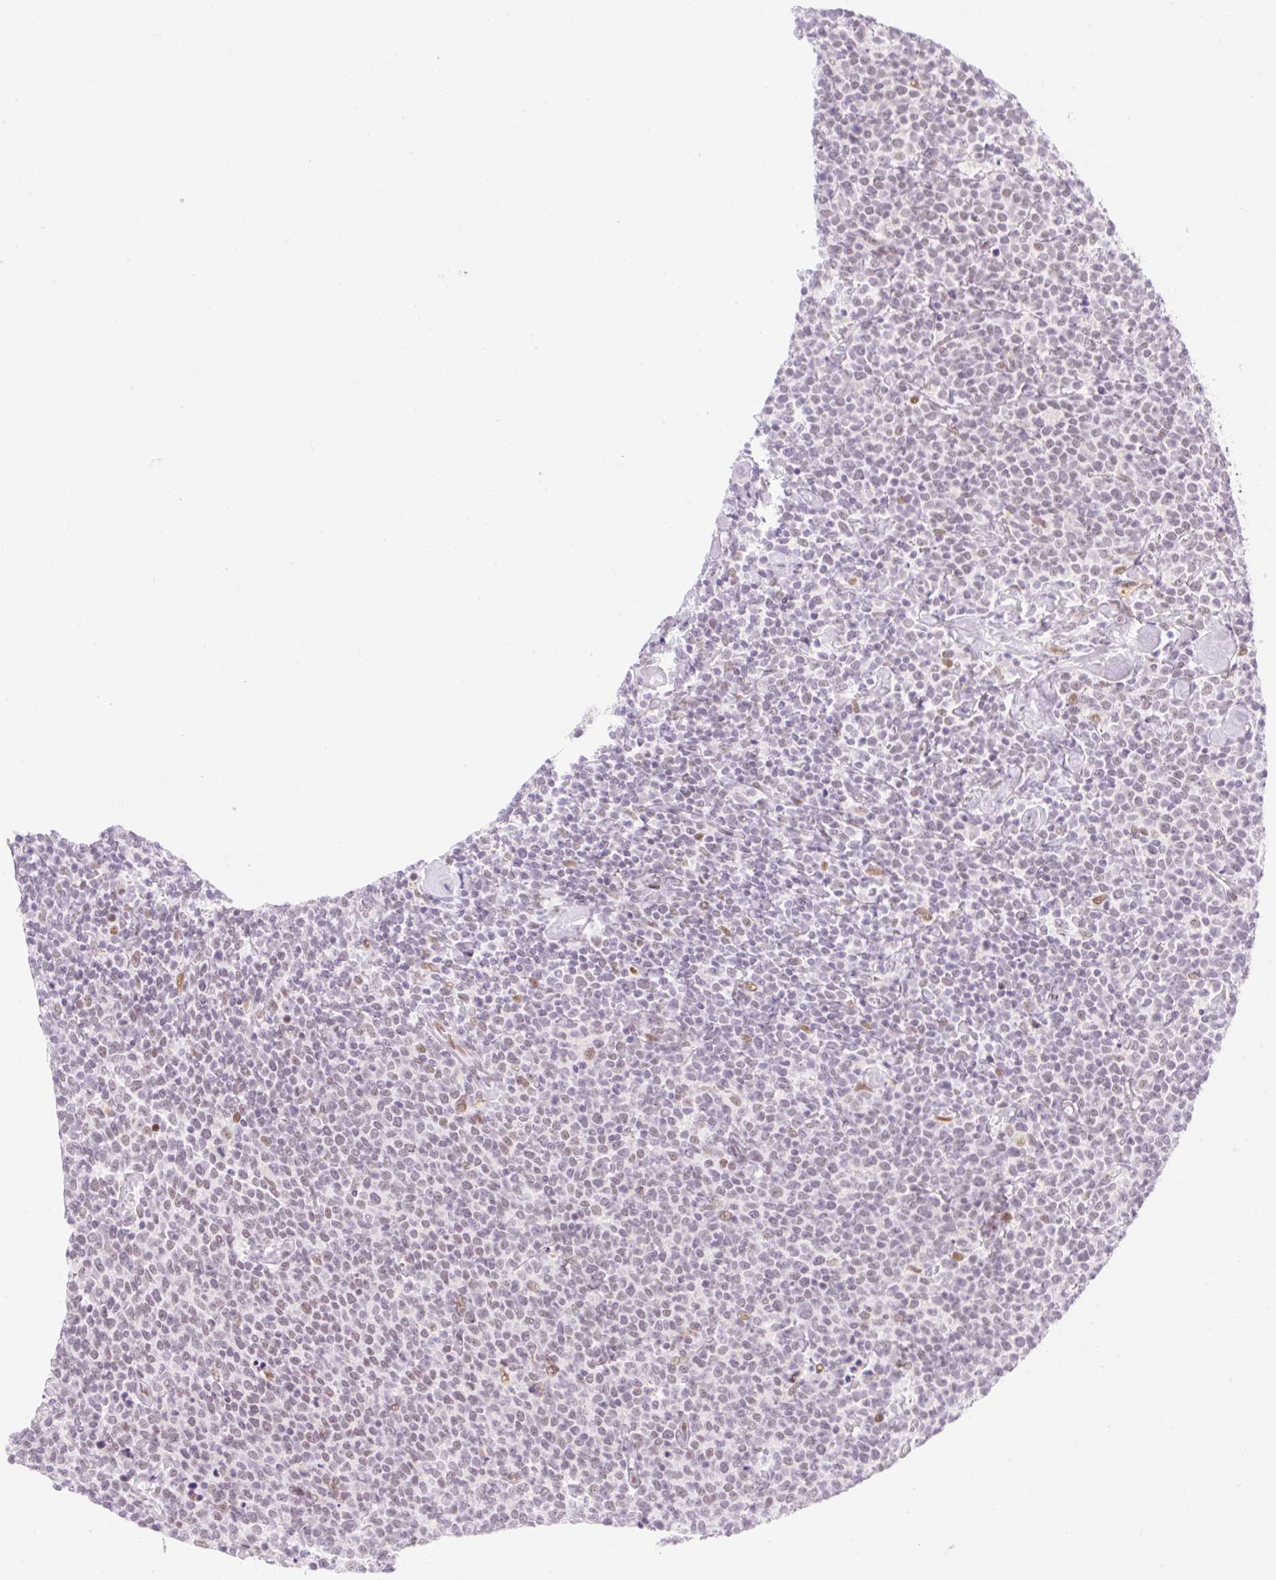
{"staining": {"intensity": "weak", "quantity": "<25%", "location": "nuclear"}, "tissue": "lymphoma", "cell_type": "Tumor cells", "image_type": "cancer", "snomed": [{"axis": "morphology", "description": "Malignant lymphoma, non-Hodgkin's type, High grade"}, {"axis": "topography", "description": "Lymph node"}], "caption": "An IHC photomicrograph of lymphoma is shown. There is no staining in tumor cells of lymphoma.", "gene": "H2BW1", "patient": {"sex": "male", "age": 61}}